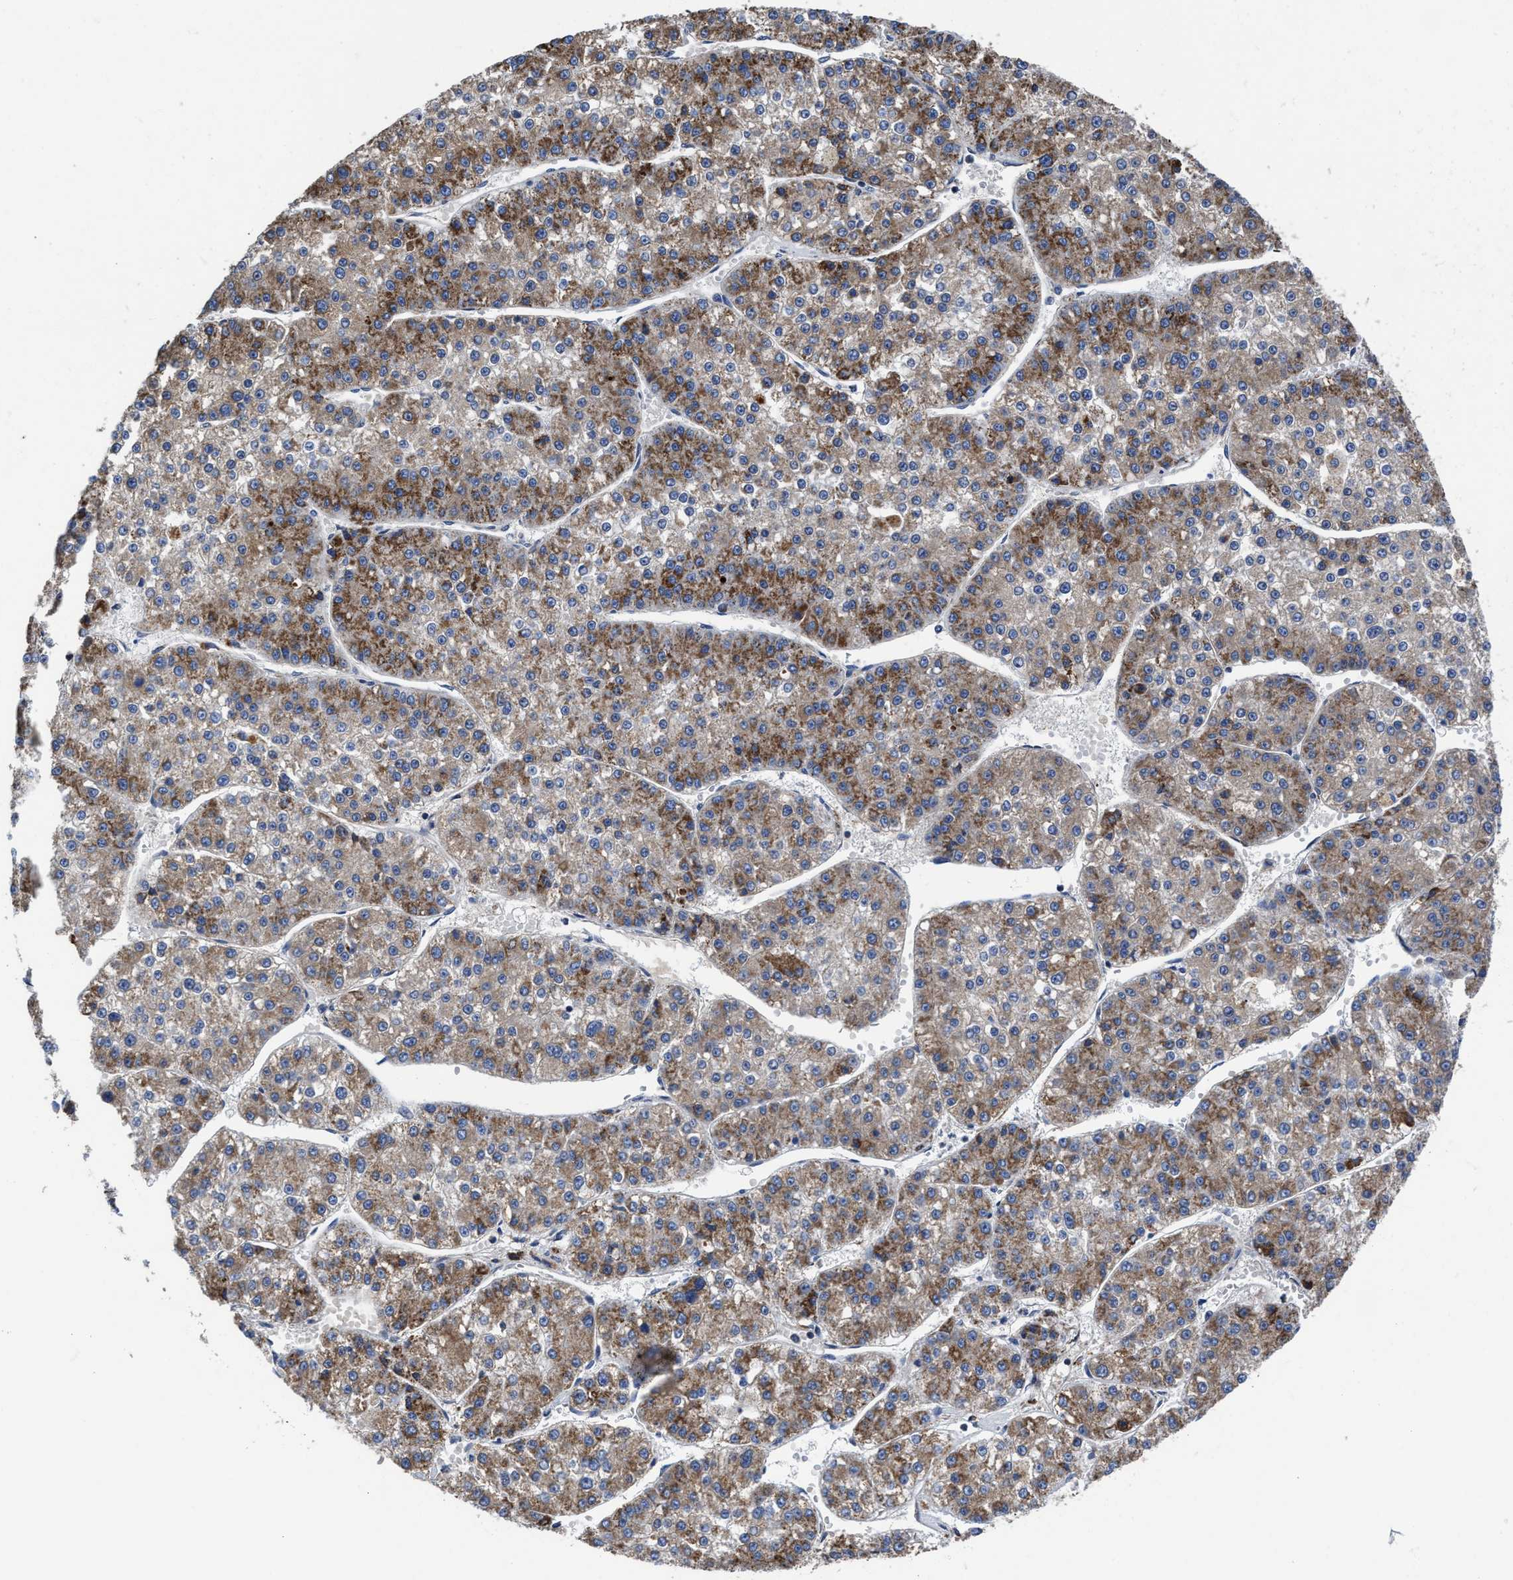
{"staining": {"intensity": "moderate", "quantity": ">75%", "location": "cytoplasmic/membranous"}, "tissue": "liver cancer", "cell_type": "Tumor cells", "image_type": "cancer", "snomed": [{"axis": "morphology", "description": "Carcinoma, Hepatocellular, NOS"}, {"axis": "topography", "description": "Liver"}], "caption": "A high-resolution micrograph shows immunohistochemistry (IHC) staining of hepatocellular carcinoma (liver), which reveals moderate cytoplasmic/membranous expression in approximately >75% of tumor cells. (brown staining indicates protein expression, while blue staining denotes nuclei).", "gene": "CACNA1D", "patient": {"sex": "female", "age": 73}}